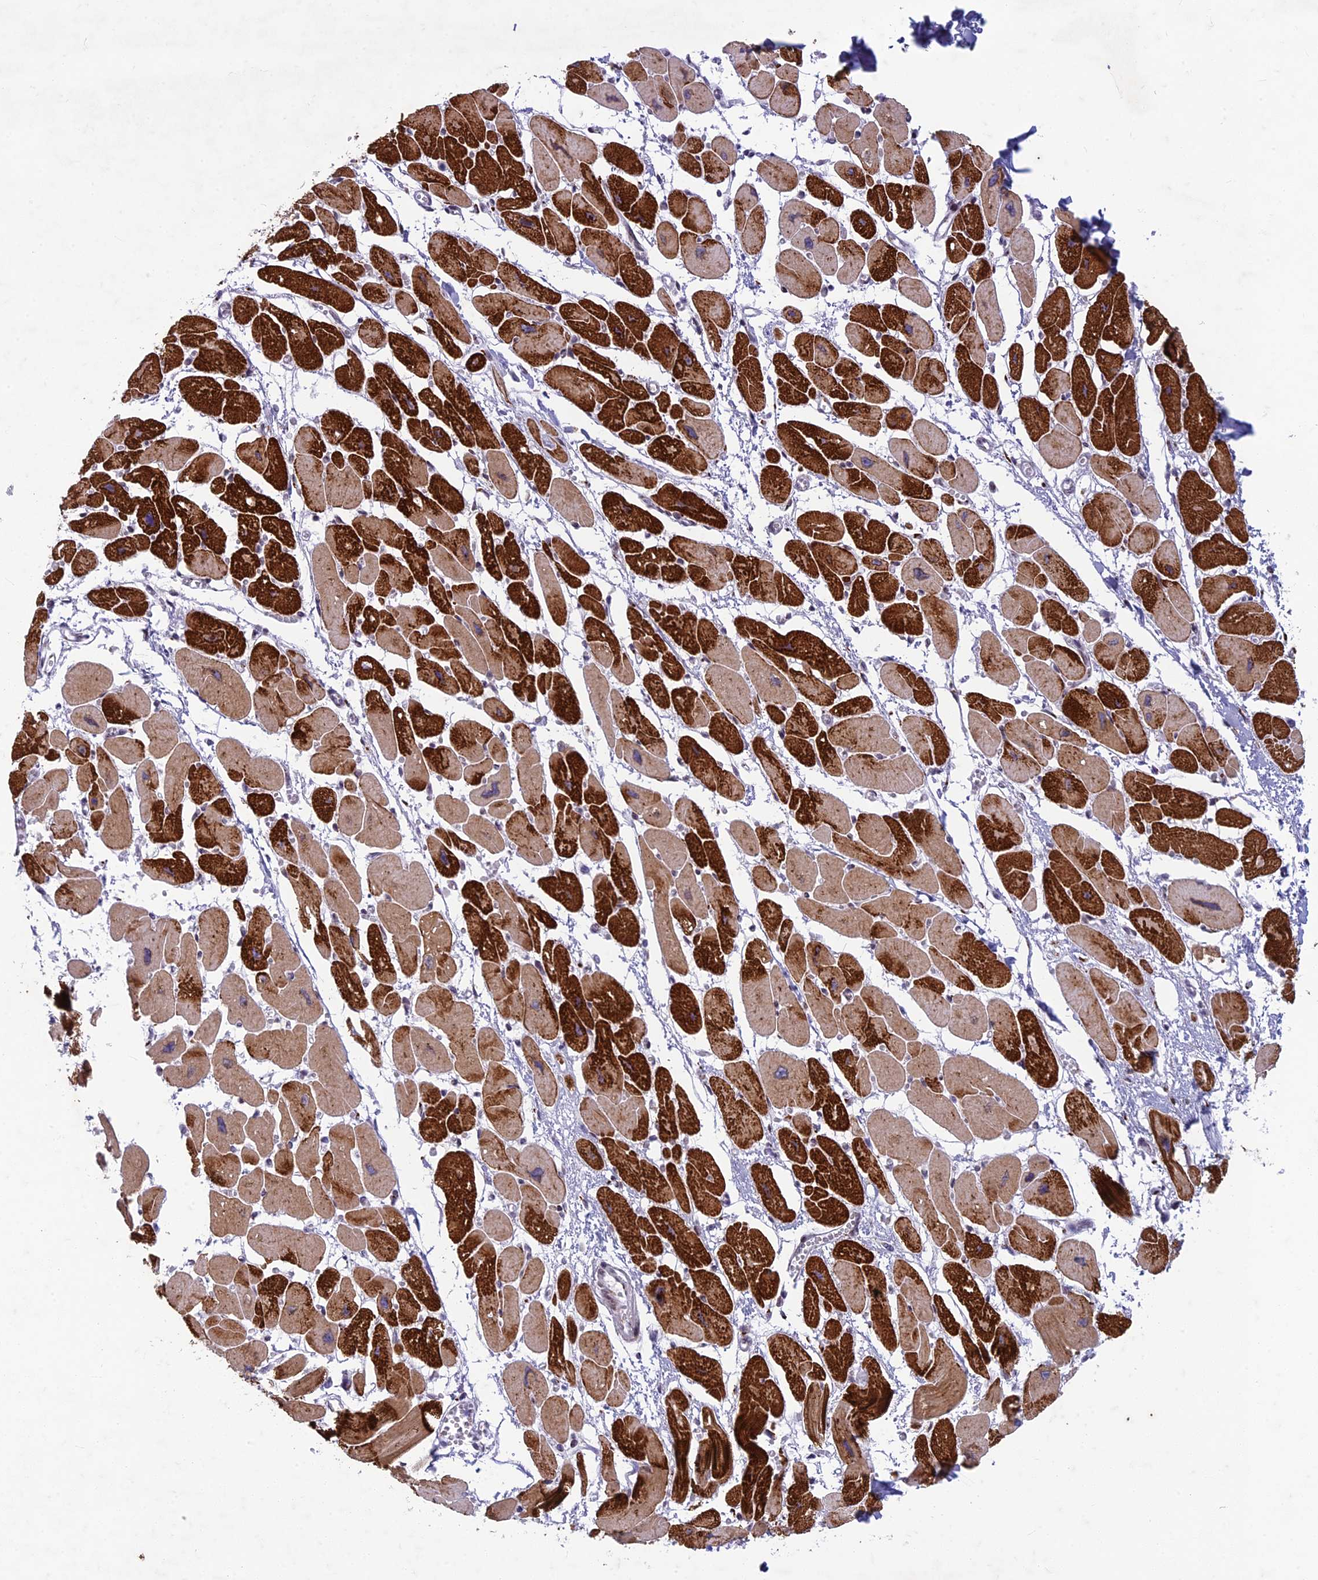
{"staining": {"intensity": "strong", "quantity": ">75%", "location": "cytoplasmic/membranous"}, "tissue": "heart muscle", "cell_type": "Cardiomyocytes", "image_type": "normal", "snomed": [{"axis": "morphology", "description": "Normal tissue, NOS"}, {"axis": "topography", "description": "Heart"}], "caption": "This micrograph displays IHC staining of benign human heart muscle, with high strong cytoplasmic/membranous positivity in approximately >75% of cardiomyocytes.", "gene": "FAM3C", "patient": {"sex": "female", "age": 54}}